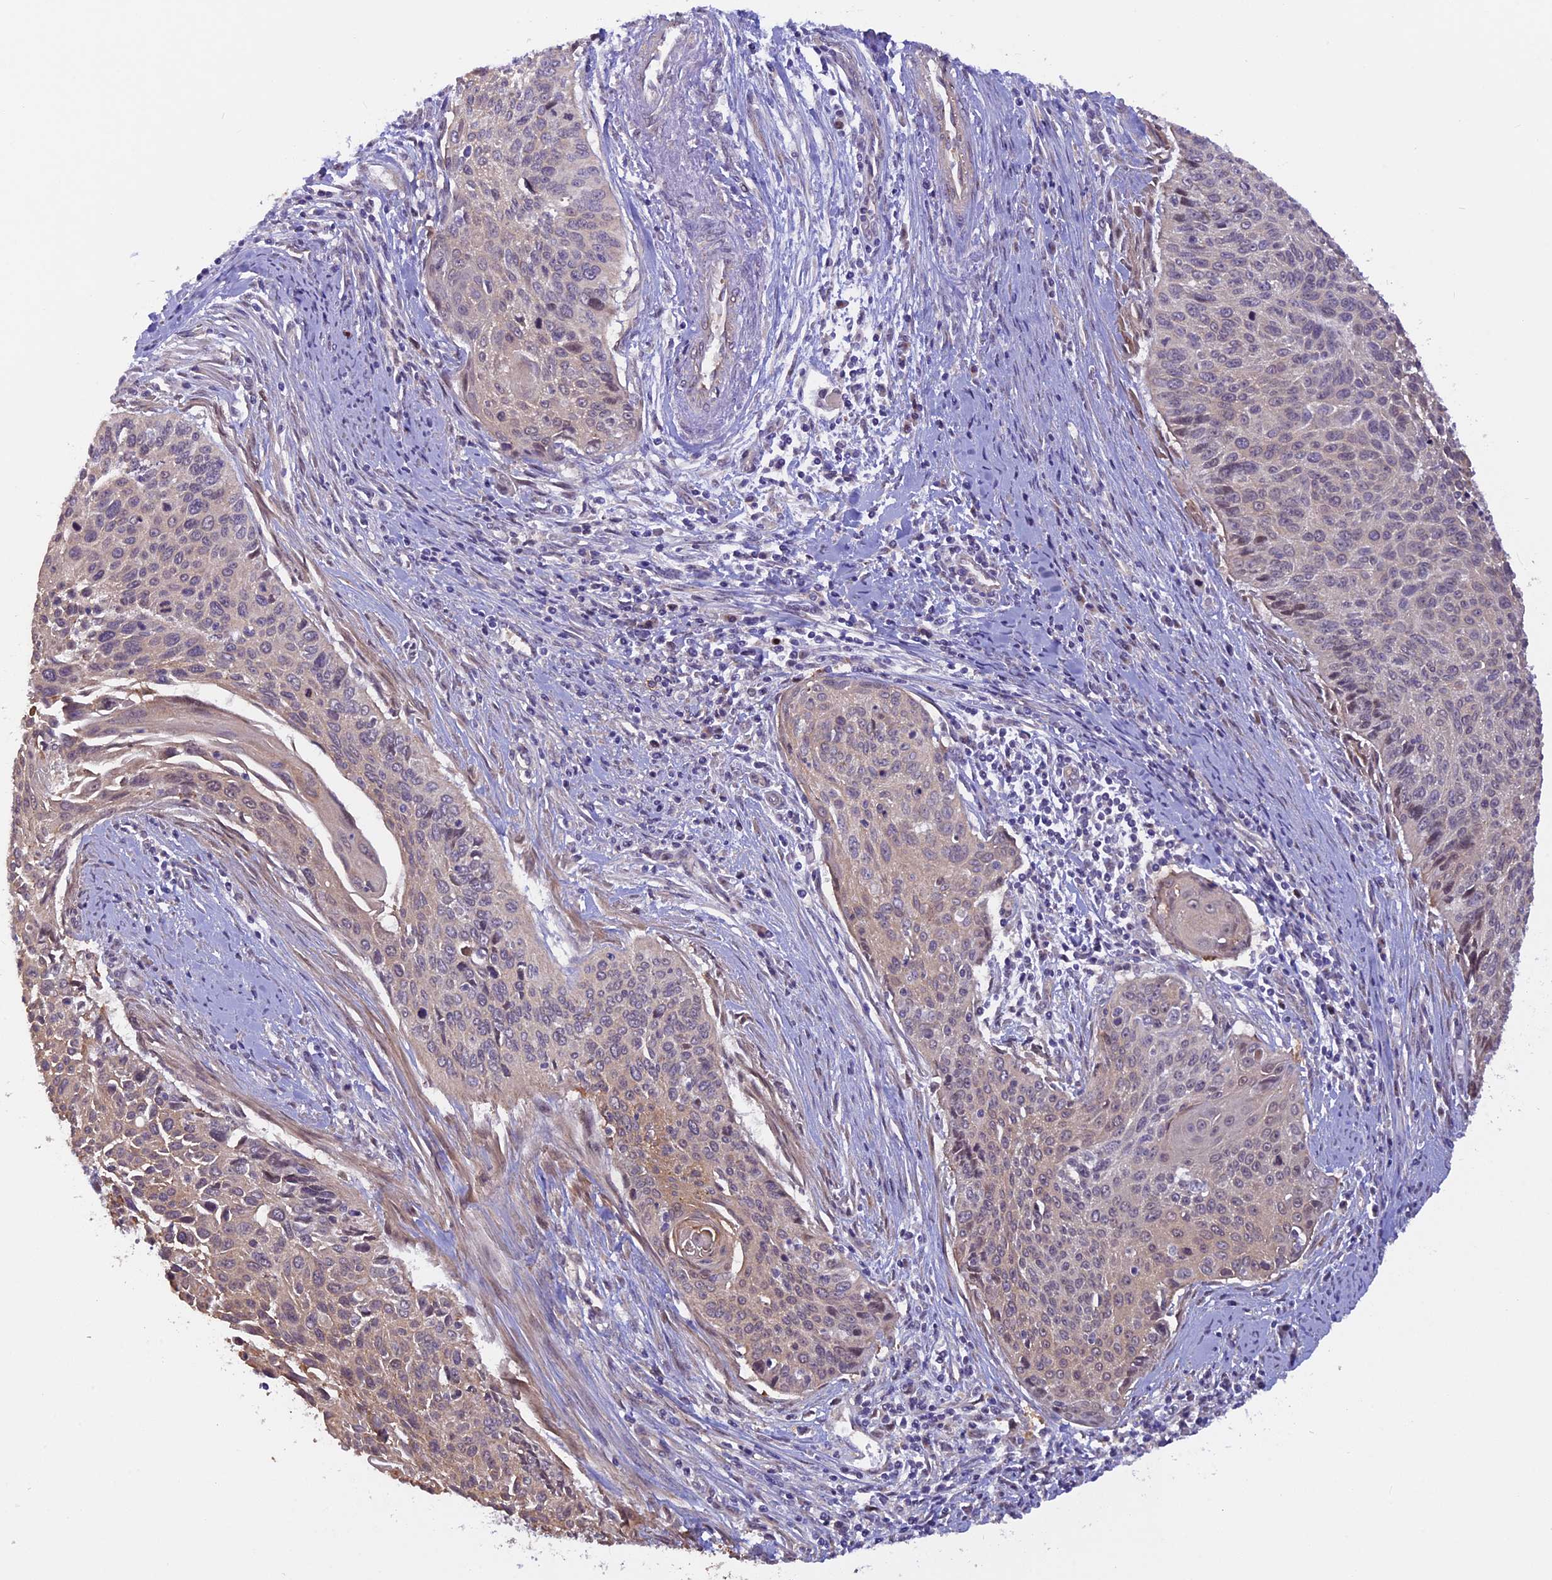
{"staining": {"intensity": "weak", "quantity": "<25%", "location": "cytoplasmic/membranous"}, "tissue": "cervical cancer", "cell_type": "Tumor cells", "image_type": "cancer", "snomed": [{"axis": "morphology", "description": "Squamous cell carcinoma, NOS"}, {"axis": "topography", "description": "Cervix"}], "caption": "Tumor cells show no significant expression in cervical squamous cell carcinoma.", "gene": "CCDC9B", "patient": {"sex": "female", "age": 55}}